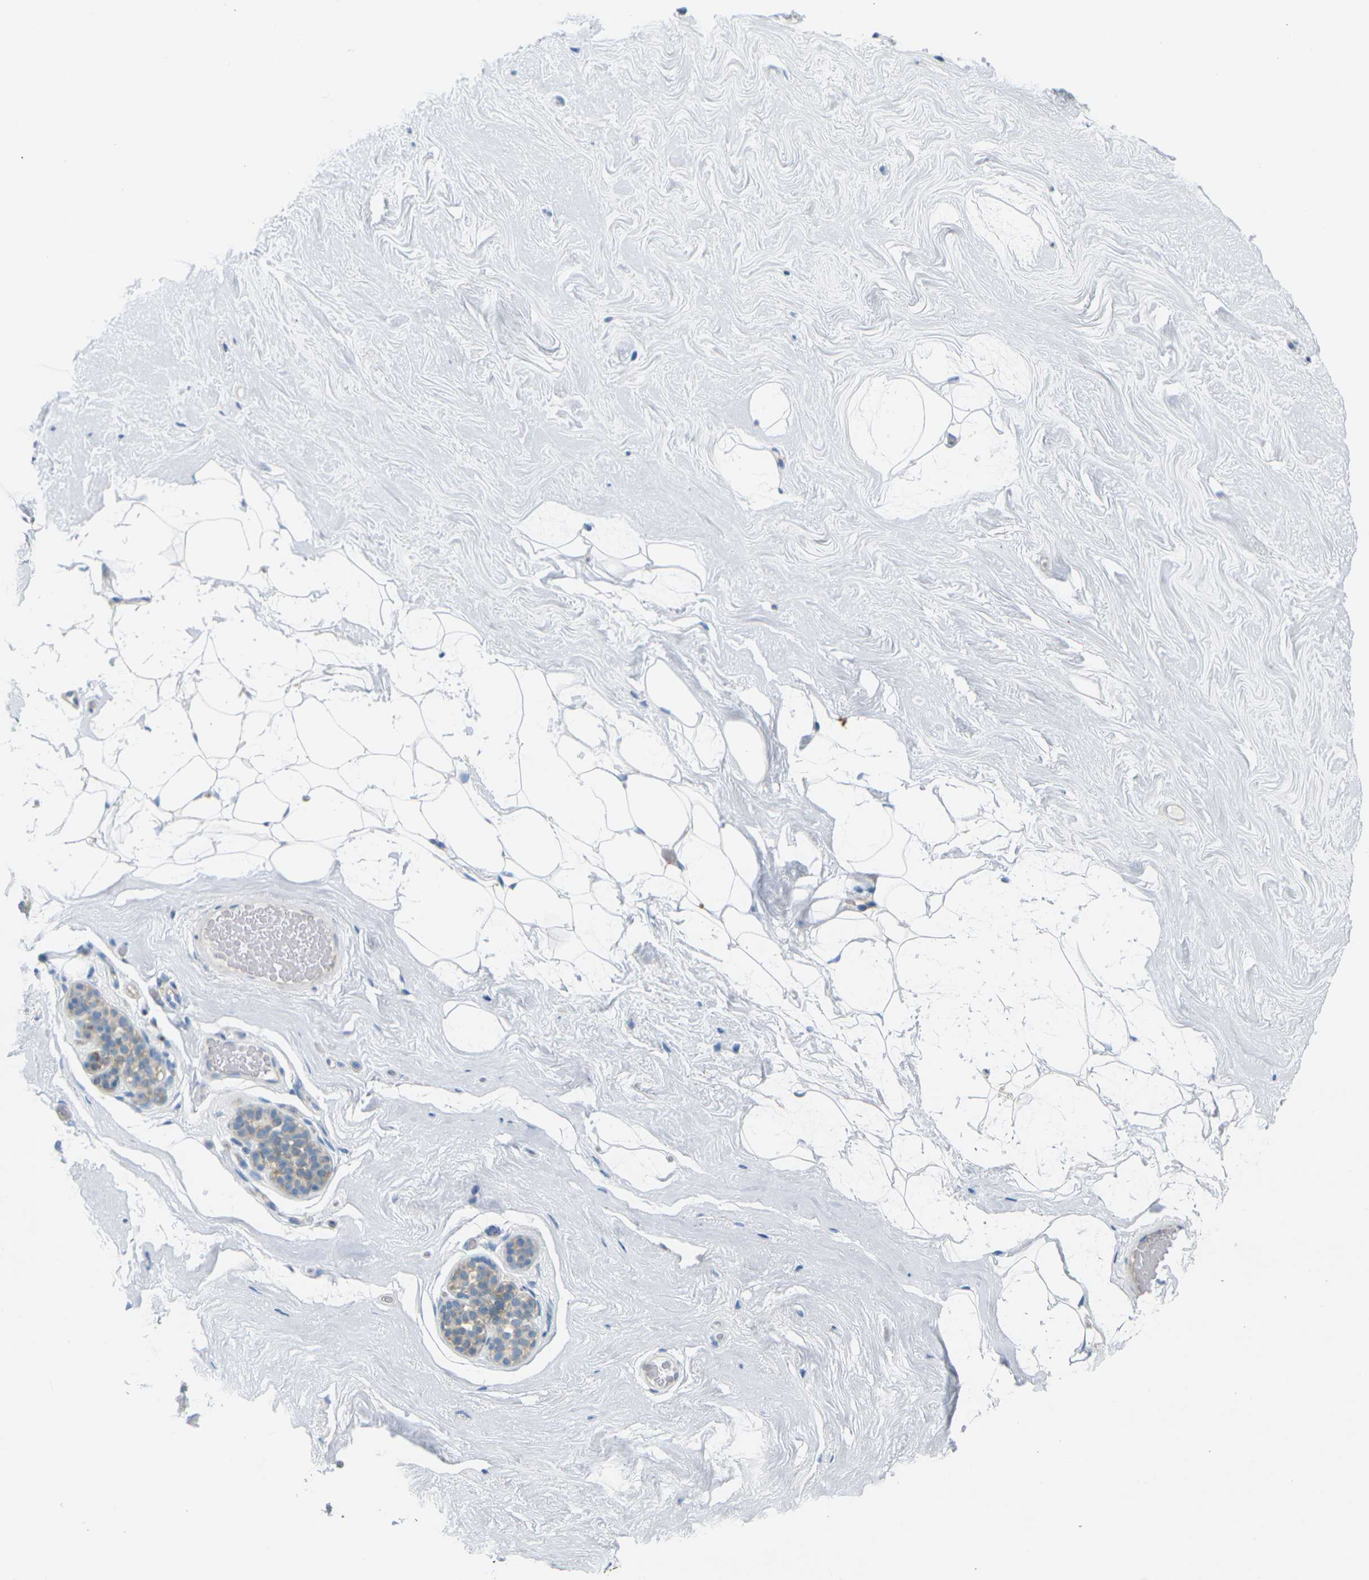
{"staining": {"intensity": "negative", "quantity": "none", "location": "none"}, "tissue": "breast", "cell_type": "Adipocytes", "image_type": "normal", "snomed": [{"axis": "morphology", "description": "Normal tissue, NOS"}, {"axis": "topography", "description": "Breast"}], "caption": "Immunohistochemistry of benign human breast demonstrates no expression in adipocytes.", "gene": "PARD6B", "patient": {"sex": "female", "age": 75}}